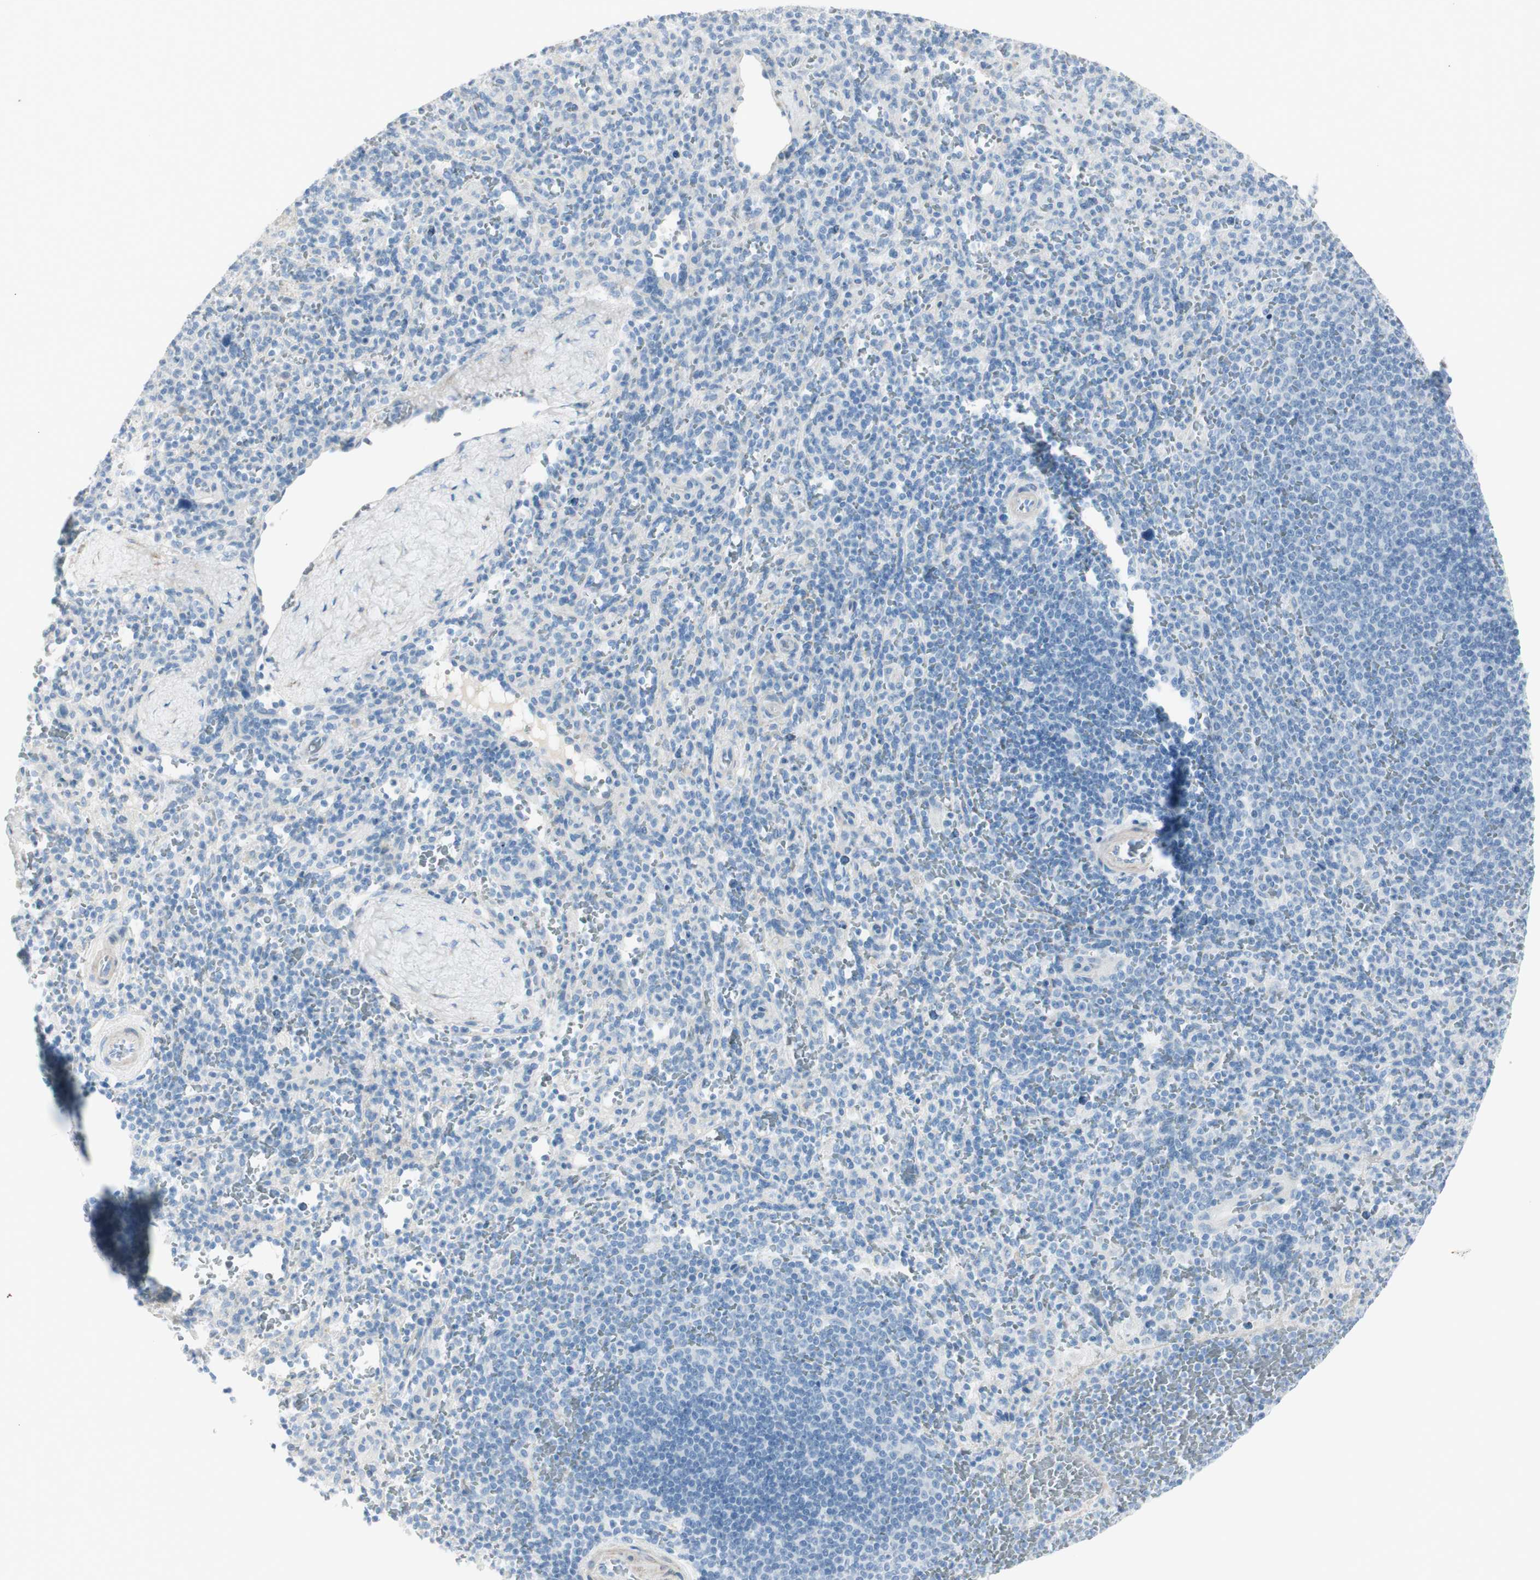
{"staining": {"intensity": "negative", "quantity": "none", "location": "none"}, "tissue": "spleen", "cell_type": "Cells in red pulp", "image_type": "normal", "snomed": [{"axis": "morphology", "description": "Normal tissue, NOS"}, {"axis": "topography", "description": "Spleen"}], "caption": "This histopathology image is of normal spleen stained with immunohistochemistry (IHC) to label a protein in brown with the nuclei are counter-stained blue. There is no staining in cells in red pulp.", "gene": "CDHR5", "patient": {"sex": "male", "age": 36}}